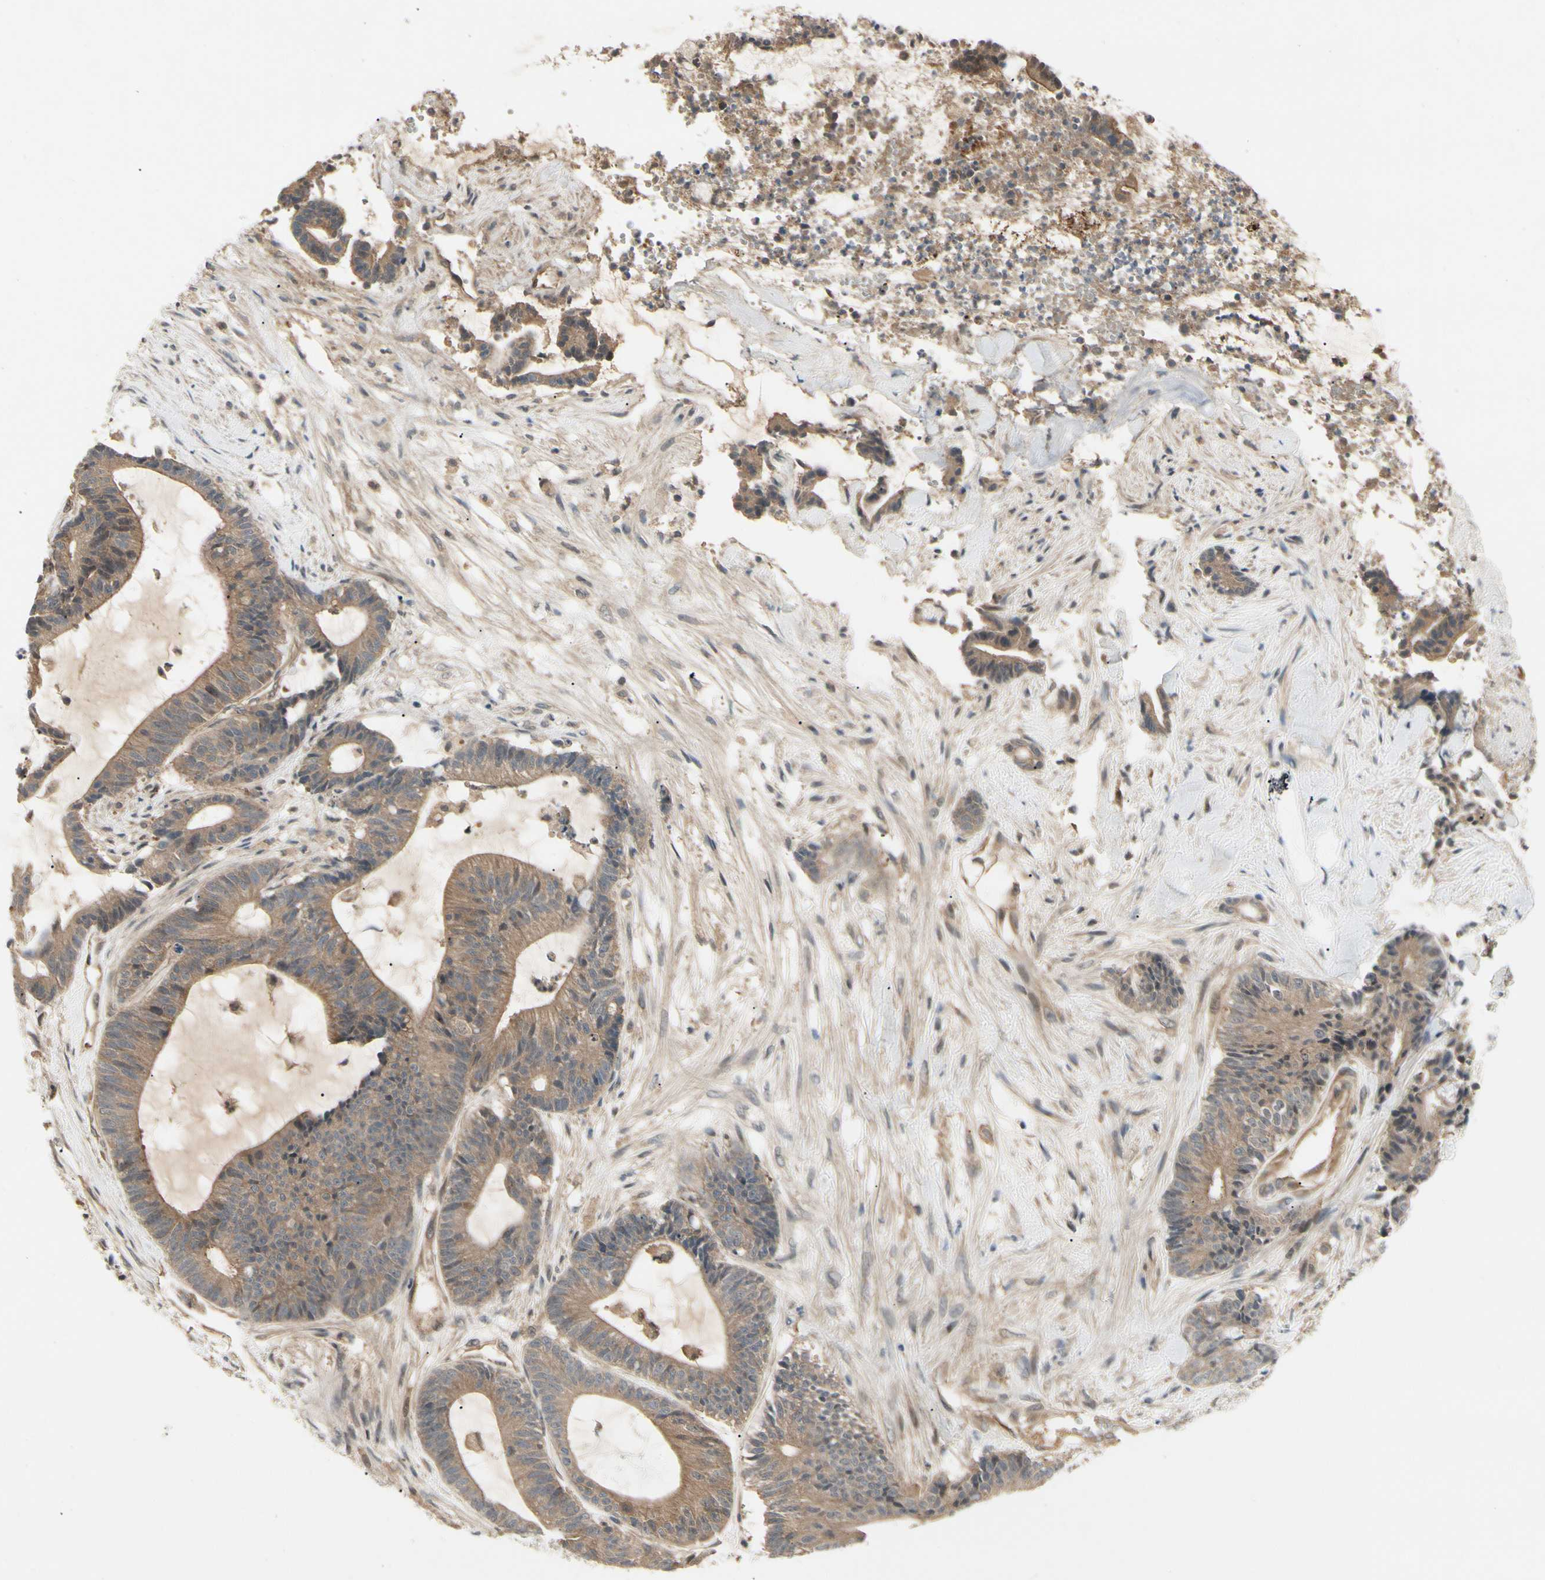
{"staining": {"intensity": "moderate", "quantity": ">75%", "location": "cytoplasmic/membranous"}, "tissue": "colorectal cancer", "cell_type": "Tumor cells", "image_type": "cancer", "snomed": [{"axis": "morphology", "description": "Adenocarcinoma, NOS"}, {"axis": "topography", "description": "Colon"}], "caption": "Colorectal adenocarcinoma stained with a brown dye exhibits moderate cytoplasmic/membranous positive positivity in about >75% of tumor cells.", "gene": "RNF14", "patient": {"sex": "female", "age": 84}}